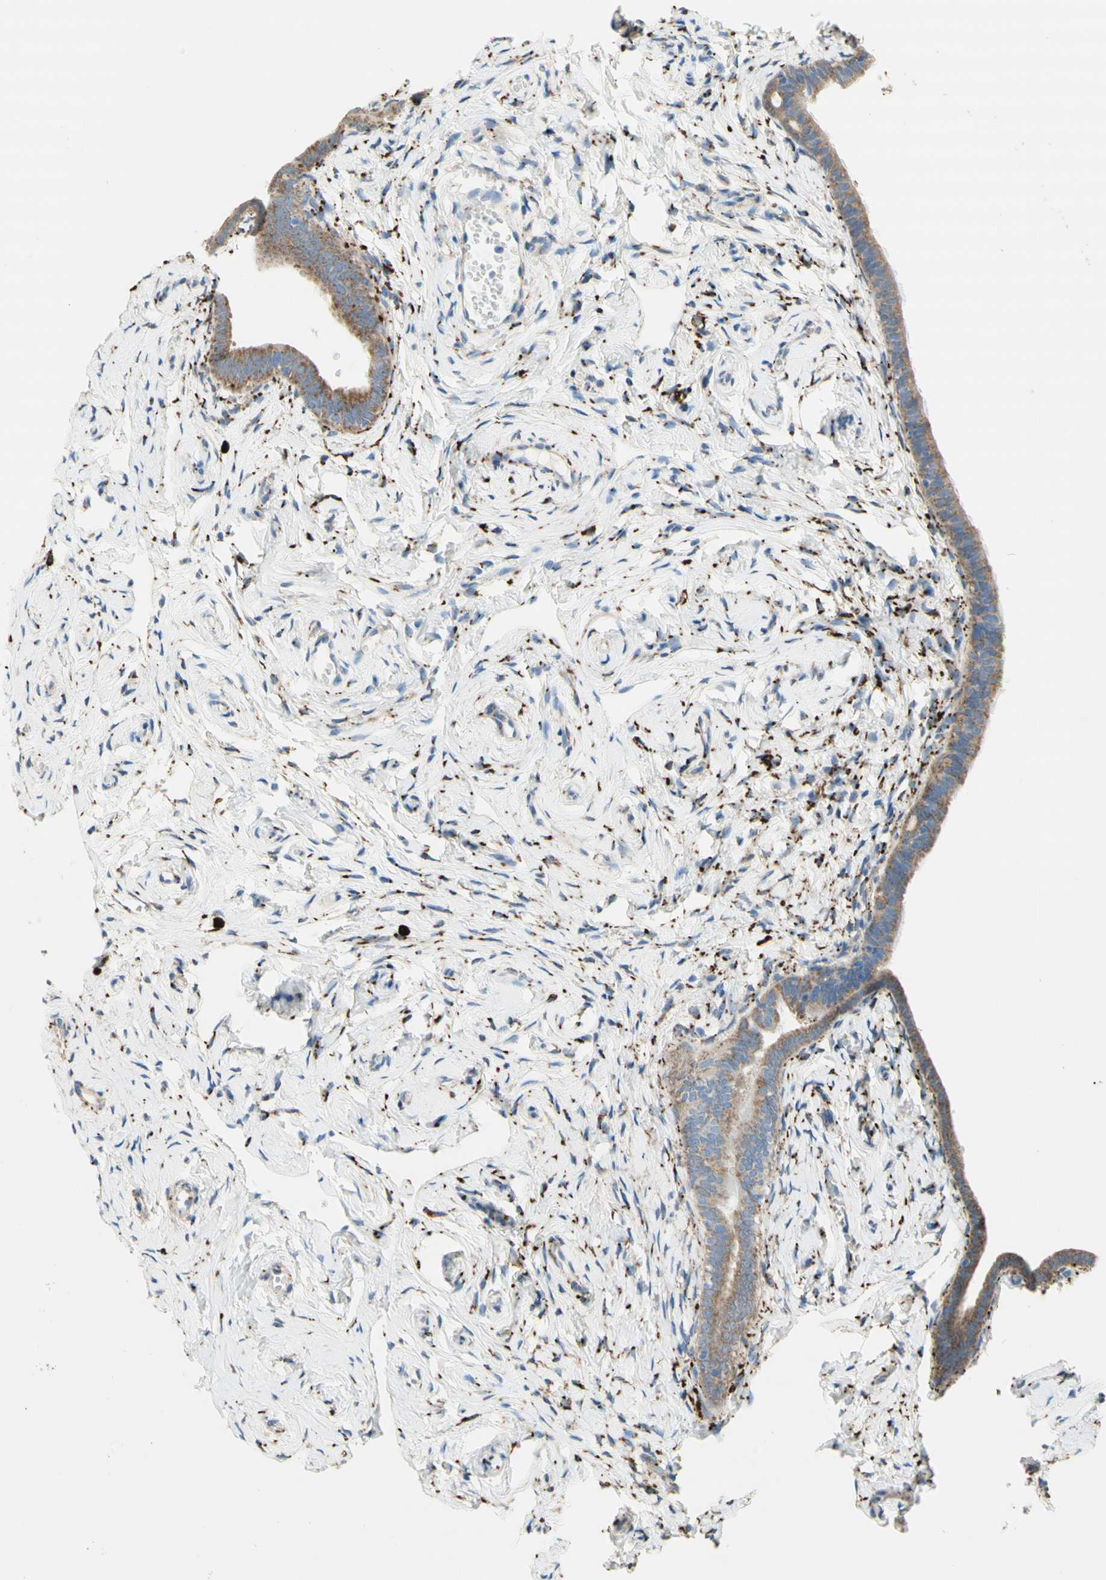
{"staining": {"intensity": "moderate", "quantity": "25%-75%", "location": "cytoplasmic/membranous"}, "tissue": "fallopian tube", "cell_type": "Glandular cells", "image_type": "normal", "snomed": [{"axis": "morphology", "description": "Normal tissue, NOS"}, {"axis": "topography", "description": "Fallopian tube"}], "caption": "Moderate cytoplasmic/membranous protein positivity is appreciated in approximately 25%-75% of glandular cells in fallopian tube.", "gene": "URB2", "patient": {"sex": "female", "age": 71}}